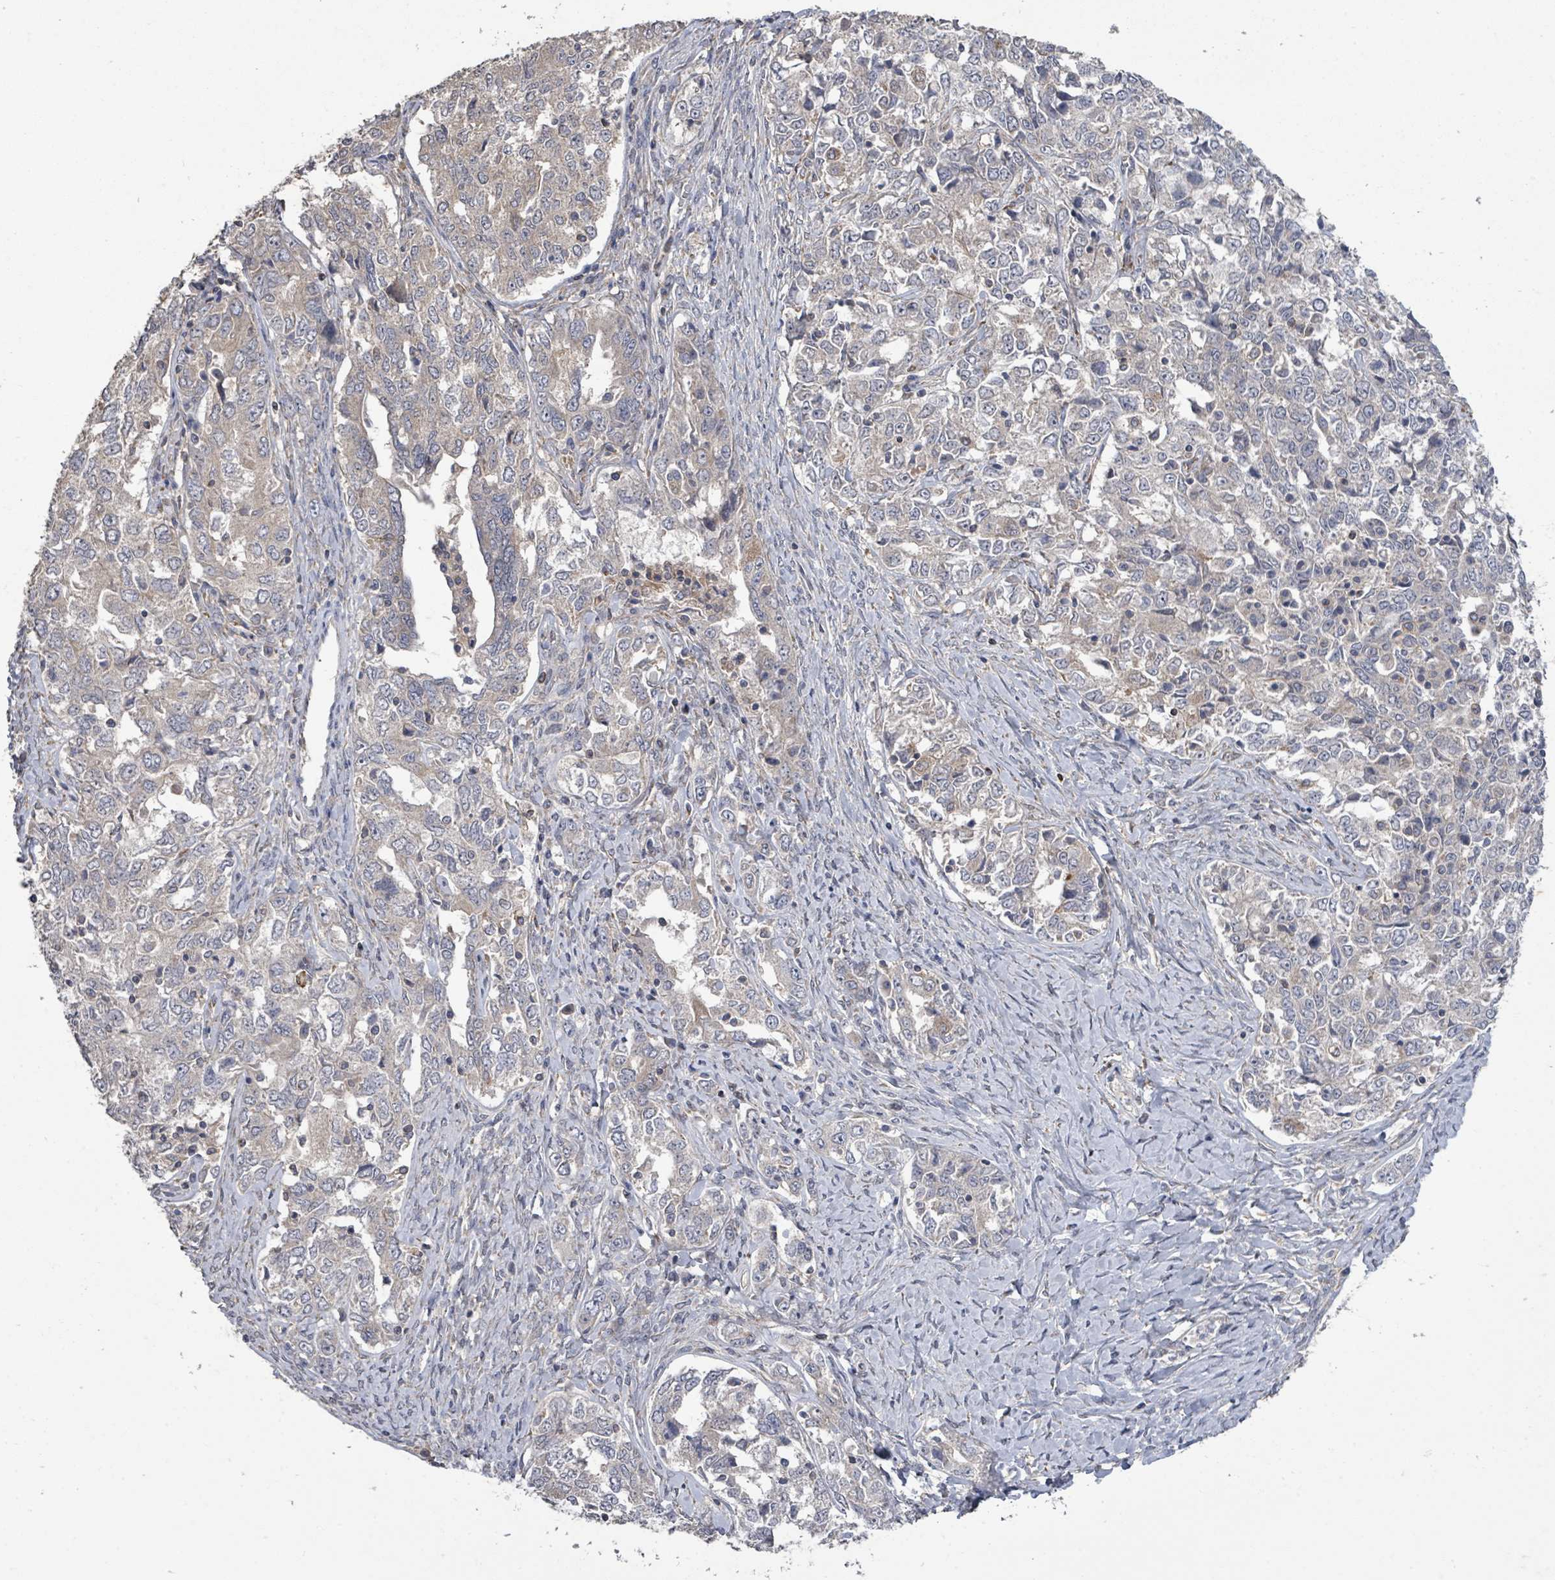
{"staining": {"intensity": "weak", "quantity": "<25%", "location": "cytoplasmic/membranous"}, "tissue": "ovarian cancer", "cell_type": "Tumor cells", "image_type": "cancer", "snomed": [{"axis": "morphology", "description": "Carcinoma, endometroid"}, {"axis": "topography", "description": "Ovary"}], "caption": "Tumor cells are negative for brown protein staining in ovarian cancer. (Brightfield microscopy of DAB IHC at high magnification).", "gene": "SLC9A7", "patient": {"sex": "female", "age": 62}}